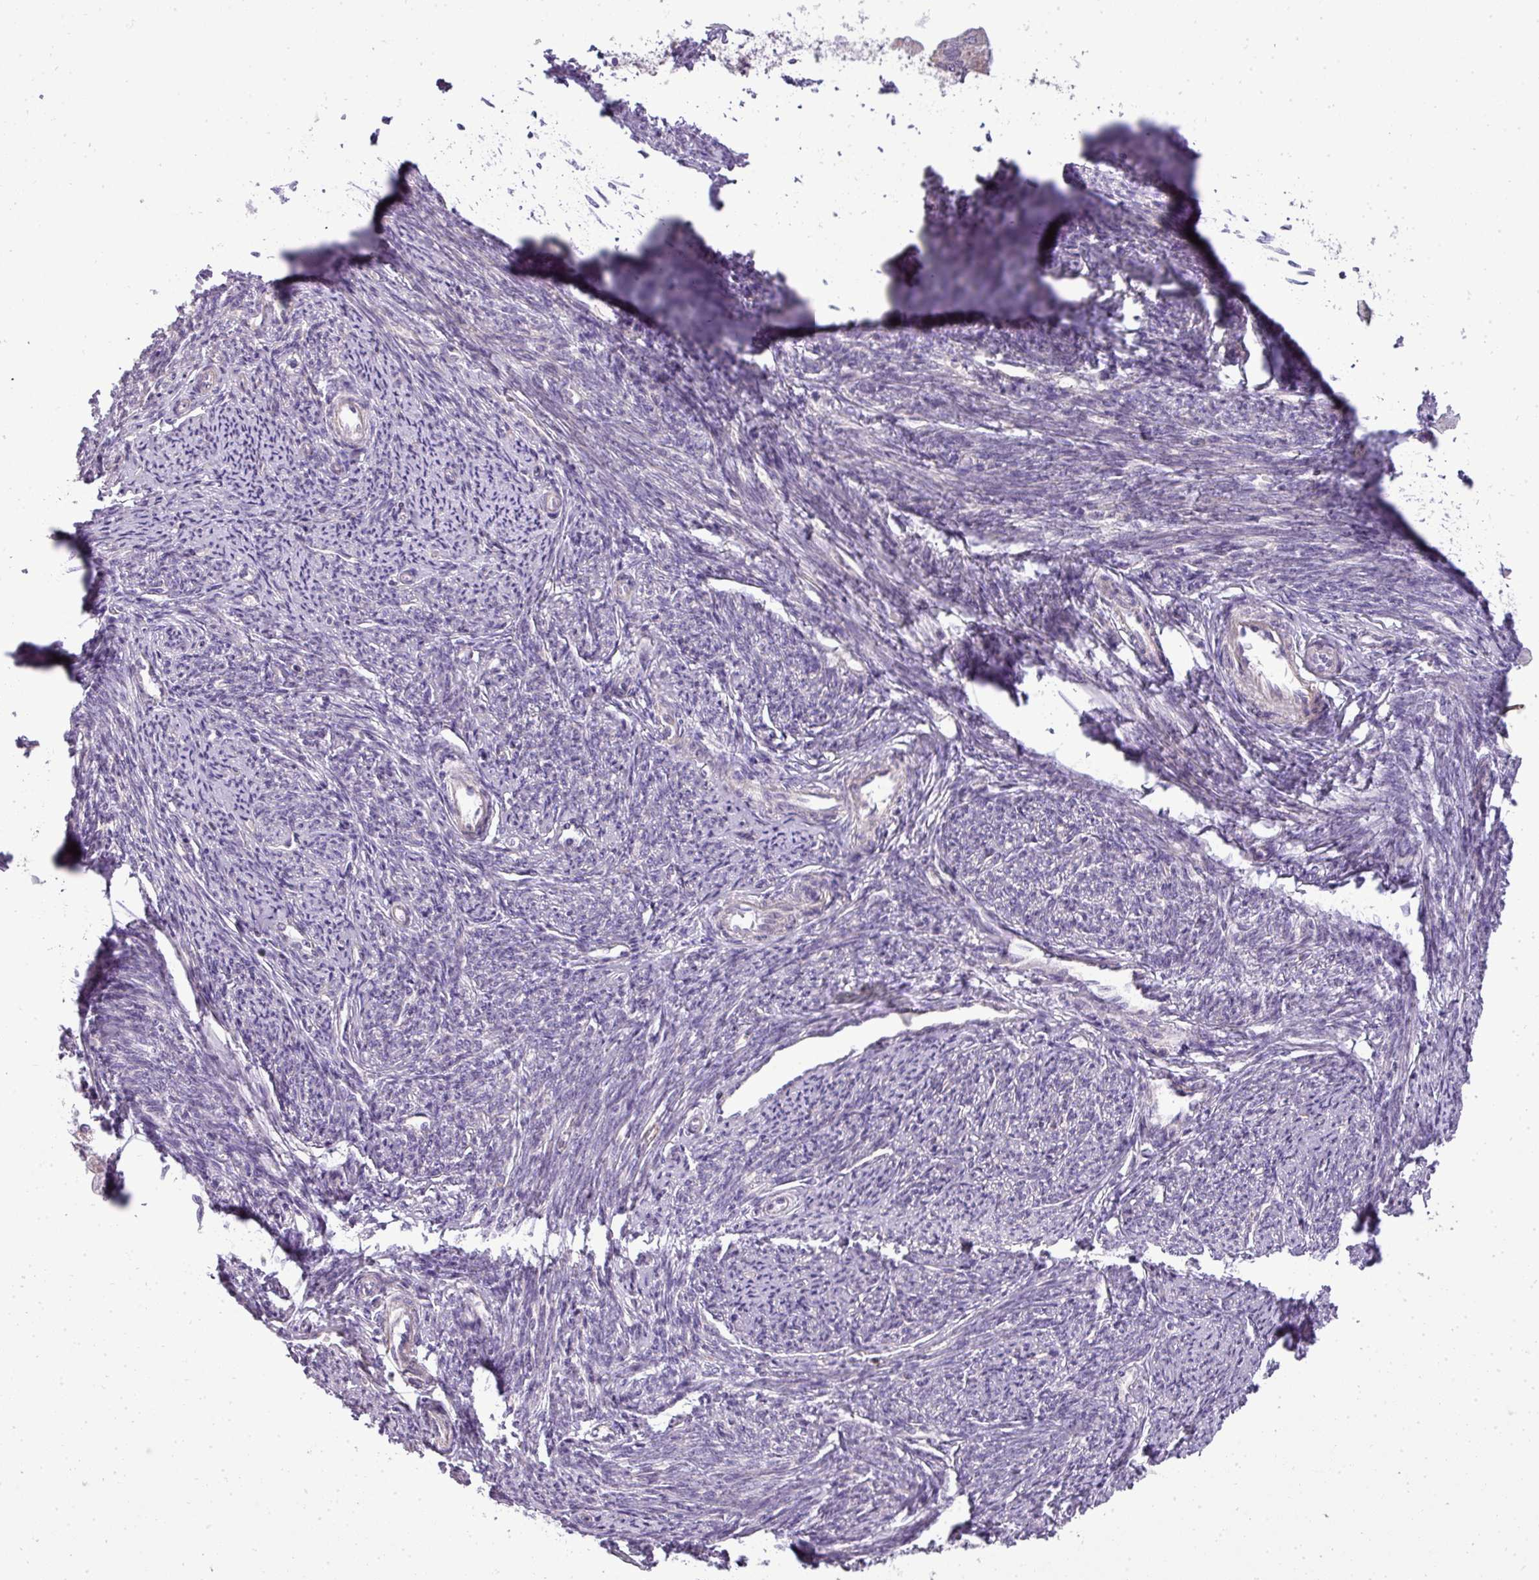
{"staining": {"intensity": "weak", "quantity": "25%-75%", "location": "cytoplasmic/membranous"}, "tissue": "smooth muscle", "cell_type": "Smooth muscle cells", "image_type": "normal", "snomed": [{"axis": "morphology", "description": "Normal tissue, NOS"}, {"axis": "topography", "description": "Smooth muscle"}, {"axis": "topography", "description": "Uterus"}], "caption": "Unremarkable smooth muscle shows weak cytoplasmic/membranous staining in about 25%-75% of smooth muscle cells, visualized by immunohistochemistry. The staining was performed using DAB to visualize the protein expression in brown, while the nuclei were stained in blue with hematoxylin (Magnification: 20x).", "gene": "ZDHHC1", "patient": {"sex": "female", "age": 59}}